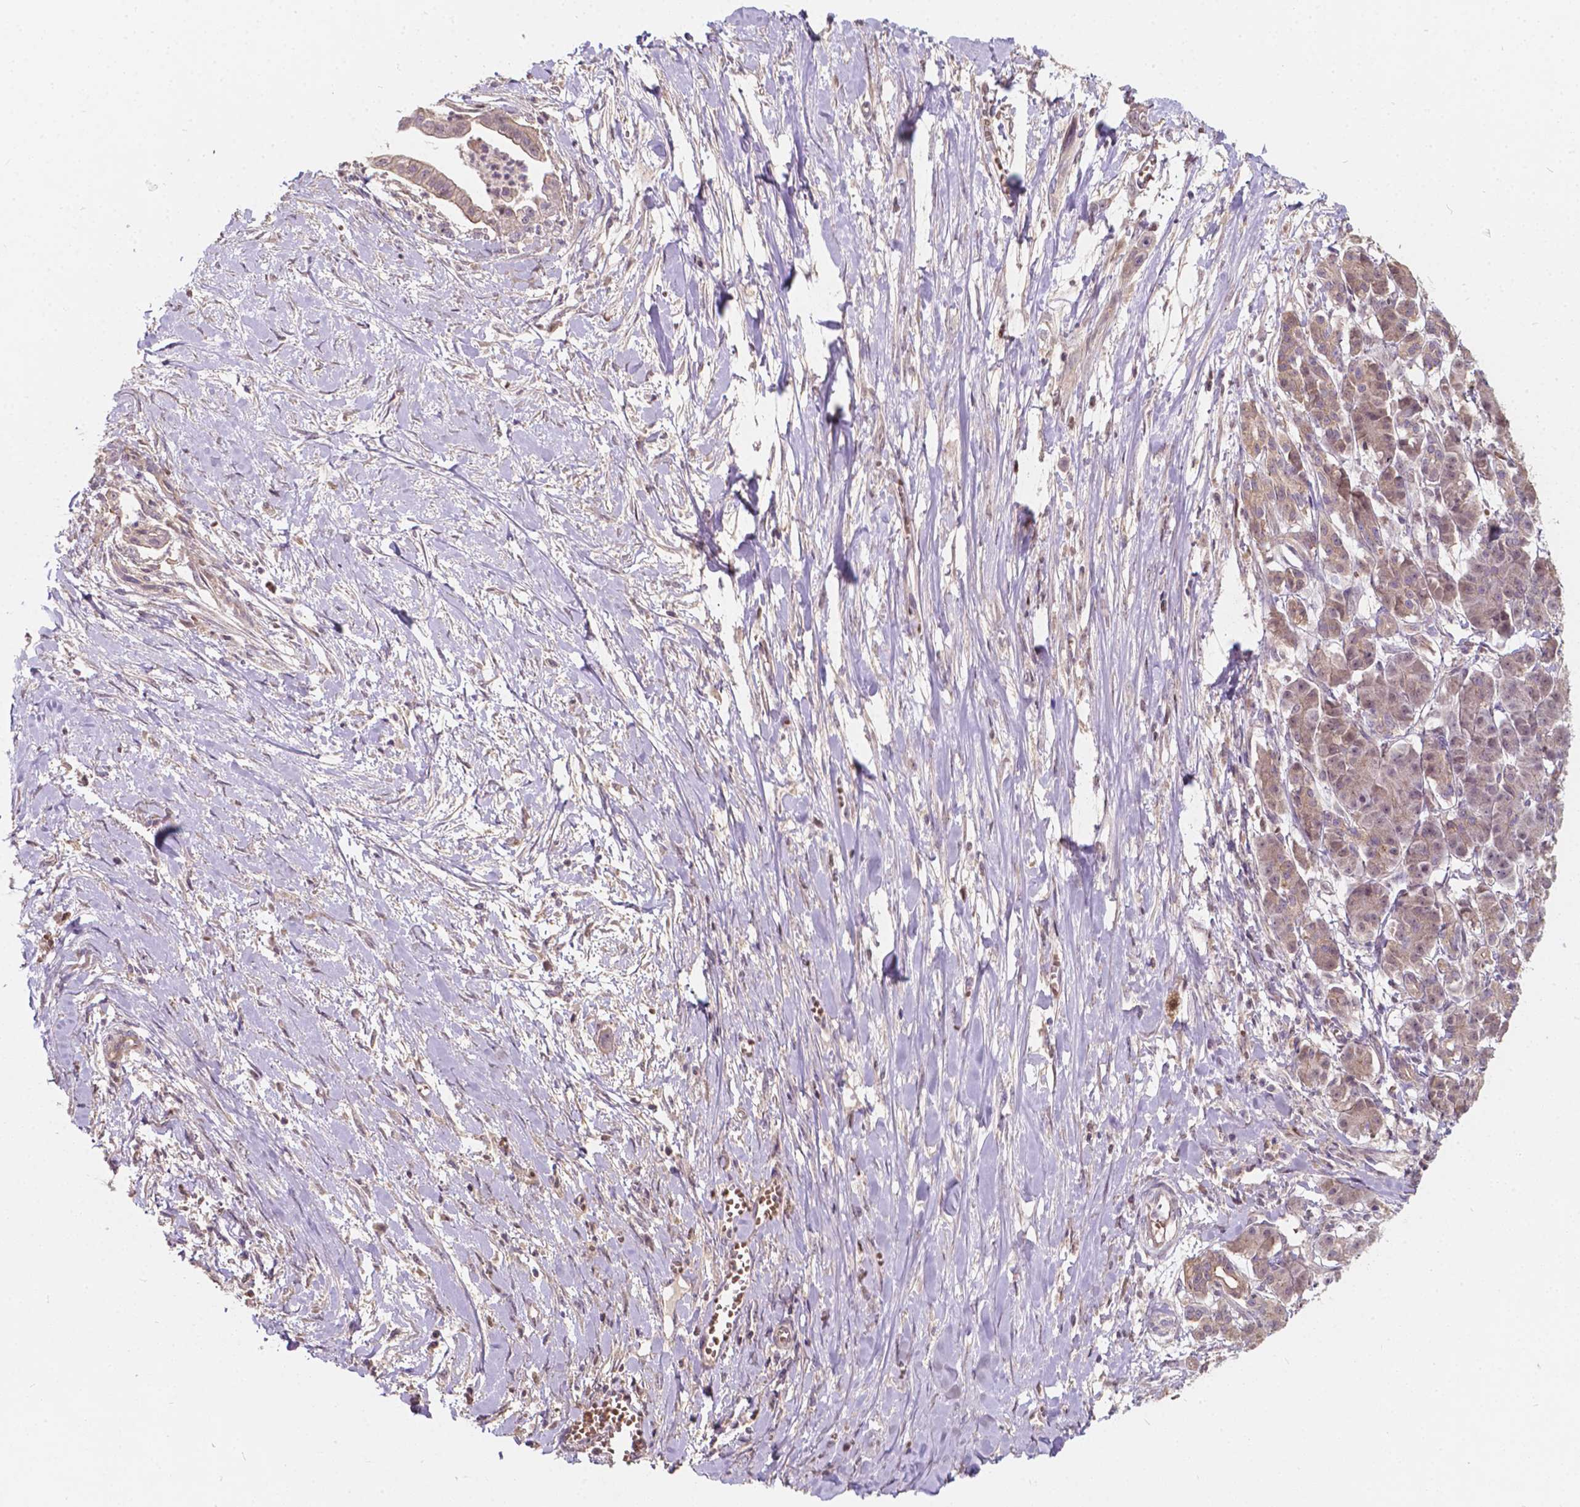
{"staining": {"intensity": "weak", "quantity": "25%-75%", "location": "cytoplasmic/membranous"}, "tissue": "pancreatic cancer", "cell_type": "Tumor cells", "image_type": "cancer", "snomed": [{"axis": "morphology", "description": "Normal tissue, NOS"}, {"axis": "morphology", "description": "Adenocarcinoma, NOS"}, {"axis": "topography", "description": "Lymph node"}, {"axis": "topography", "description": "Pancreas"}], "caption": "Human pancreatic cancer (adenocarcinoma) stained with a protein marker displays weak staining in tumor cells.", "gene": "DUSP16", "patient": {"sex": "female", "age": 58}}